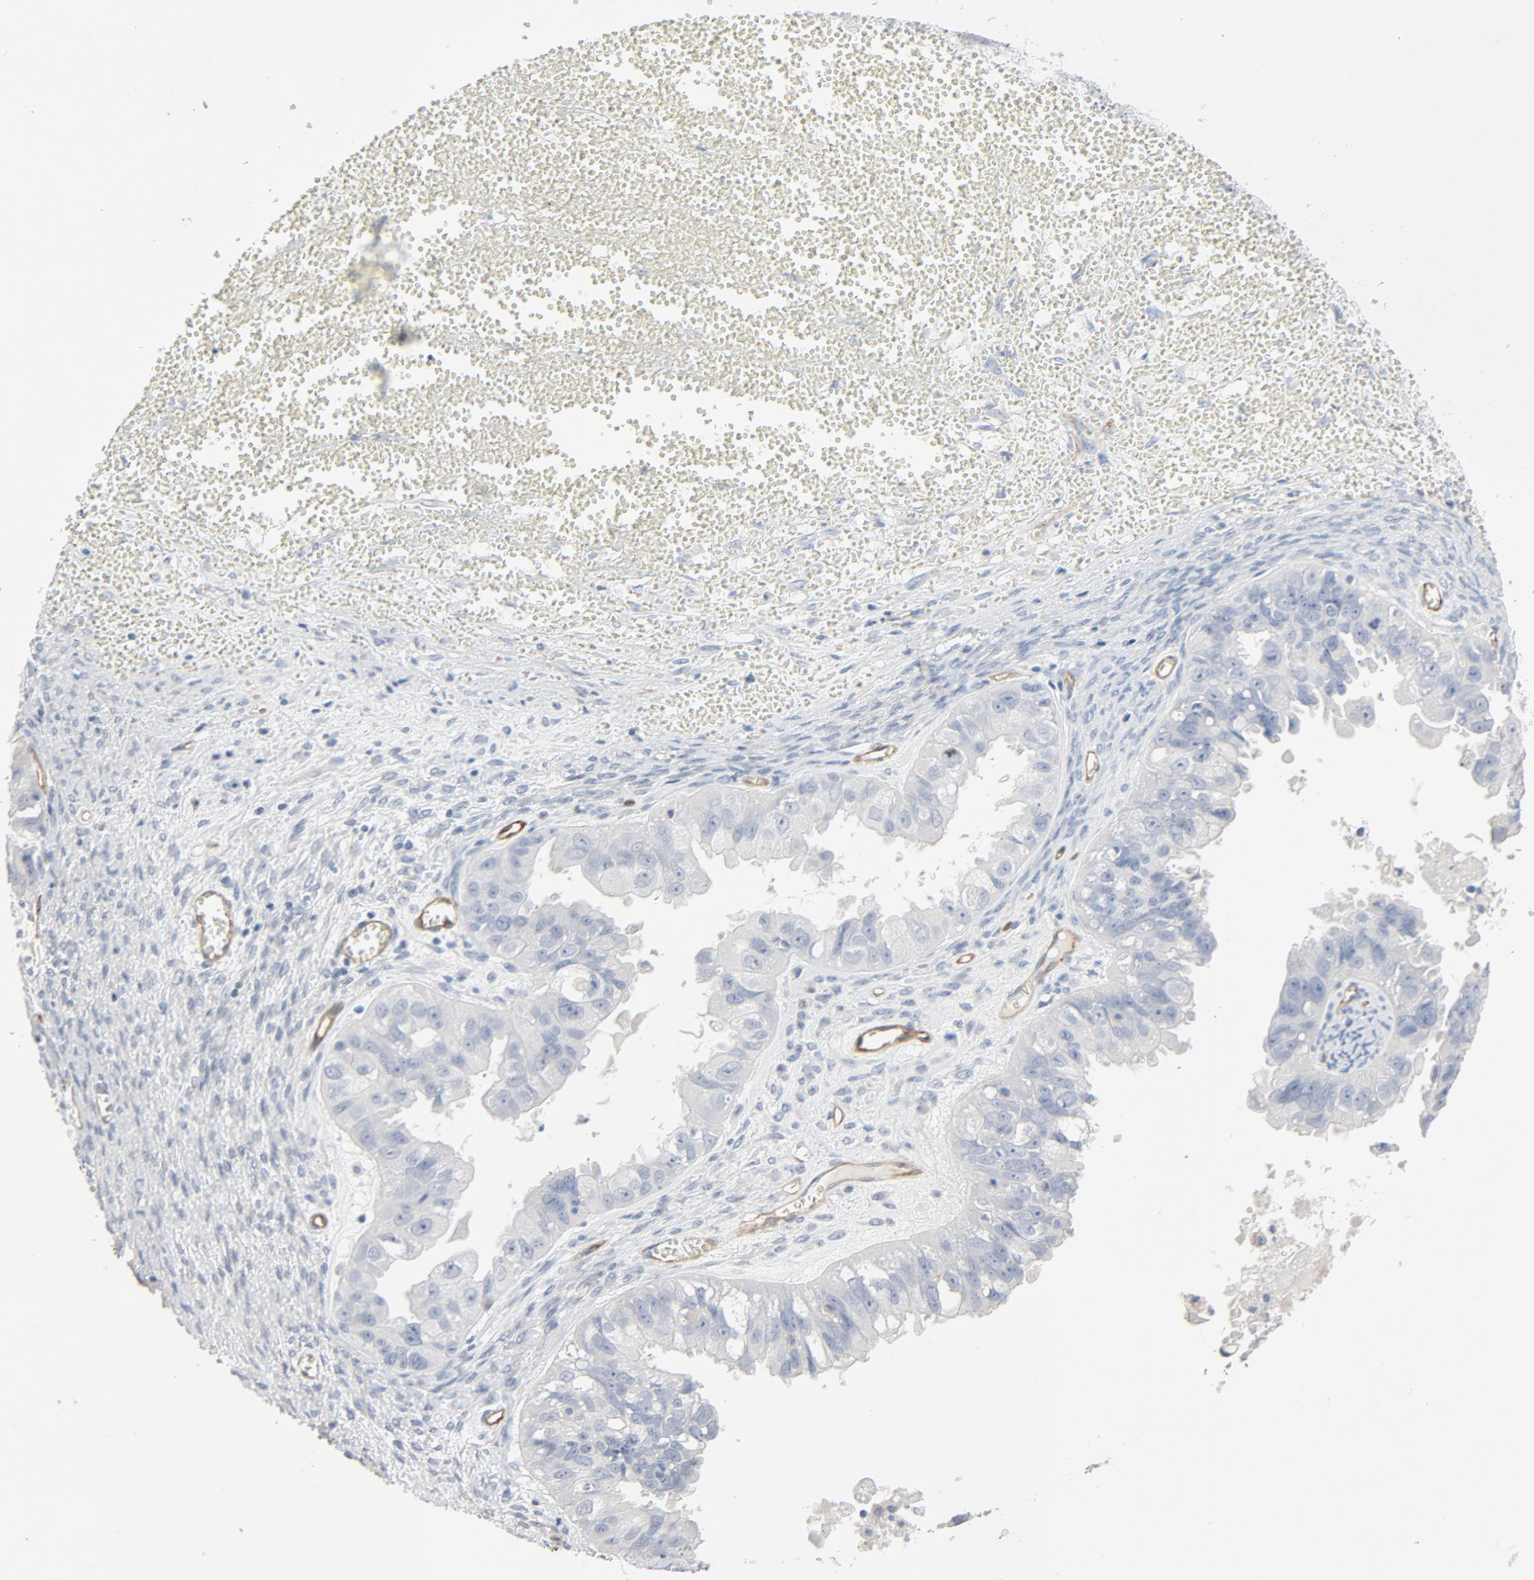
{"staining": {"intensity": "negative", "quantity": "none", "location": "none"}, "tissue": "ovarian cancer", "cell_type": "Tumor cells", "image_type": "cancer", "snomed": [{"axis": "morphology", "description": "Carcinoma, endometroid"}, {"axis": "topography", "description": "Ovary"}], "caption": "High power microscopy photomicrograph of an immunohistochemistry image of ovarian cancer (endometroid carcinoma), revealing no significant expression in tumor cells.", "gene": "KDR", "patient": {"sex": "female", "age": 85}}